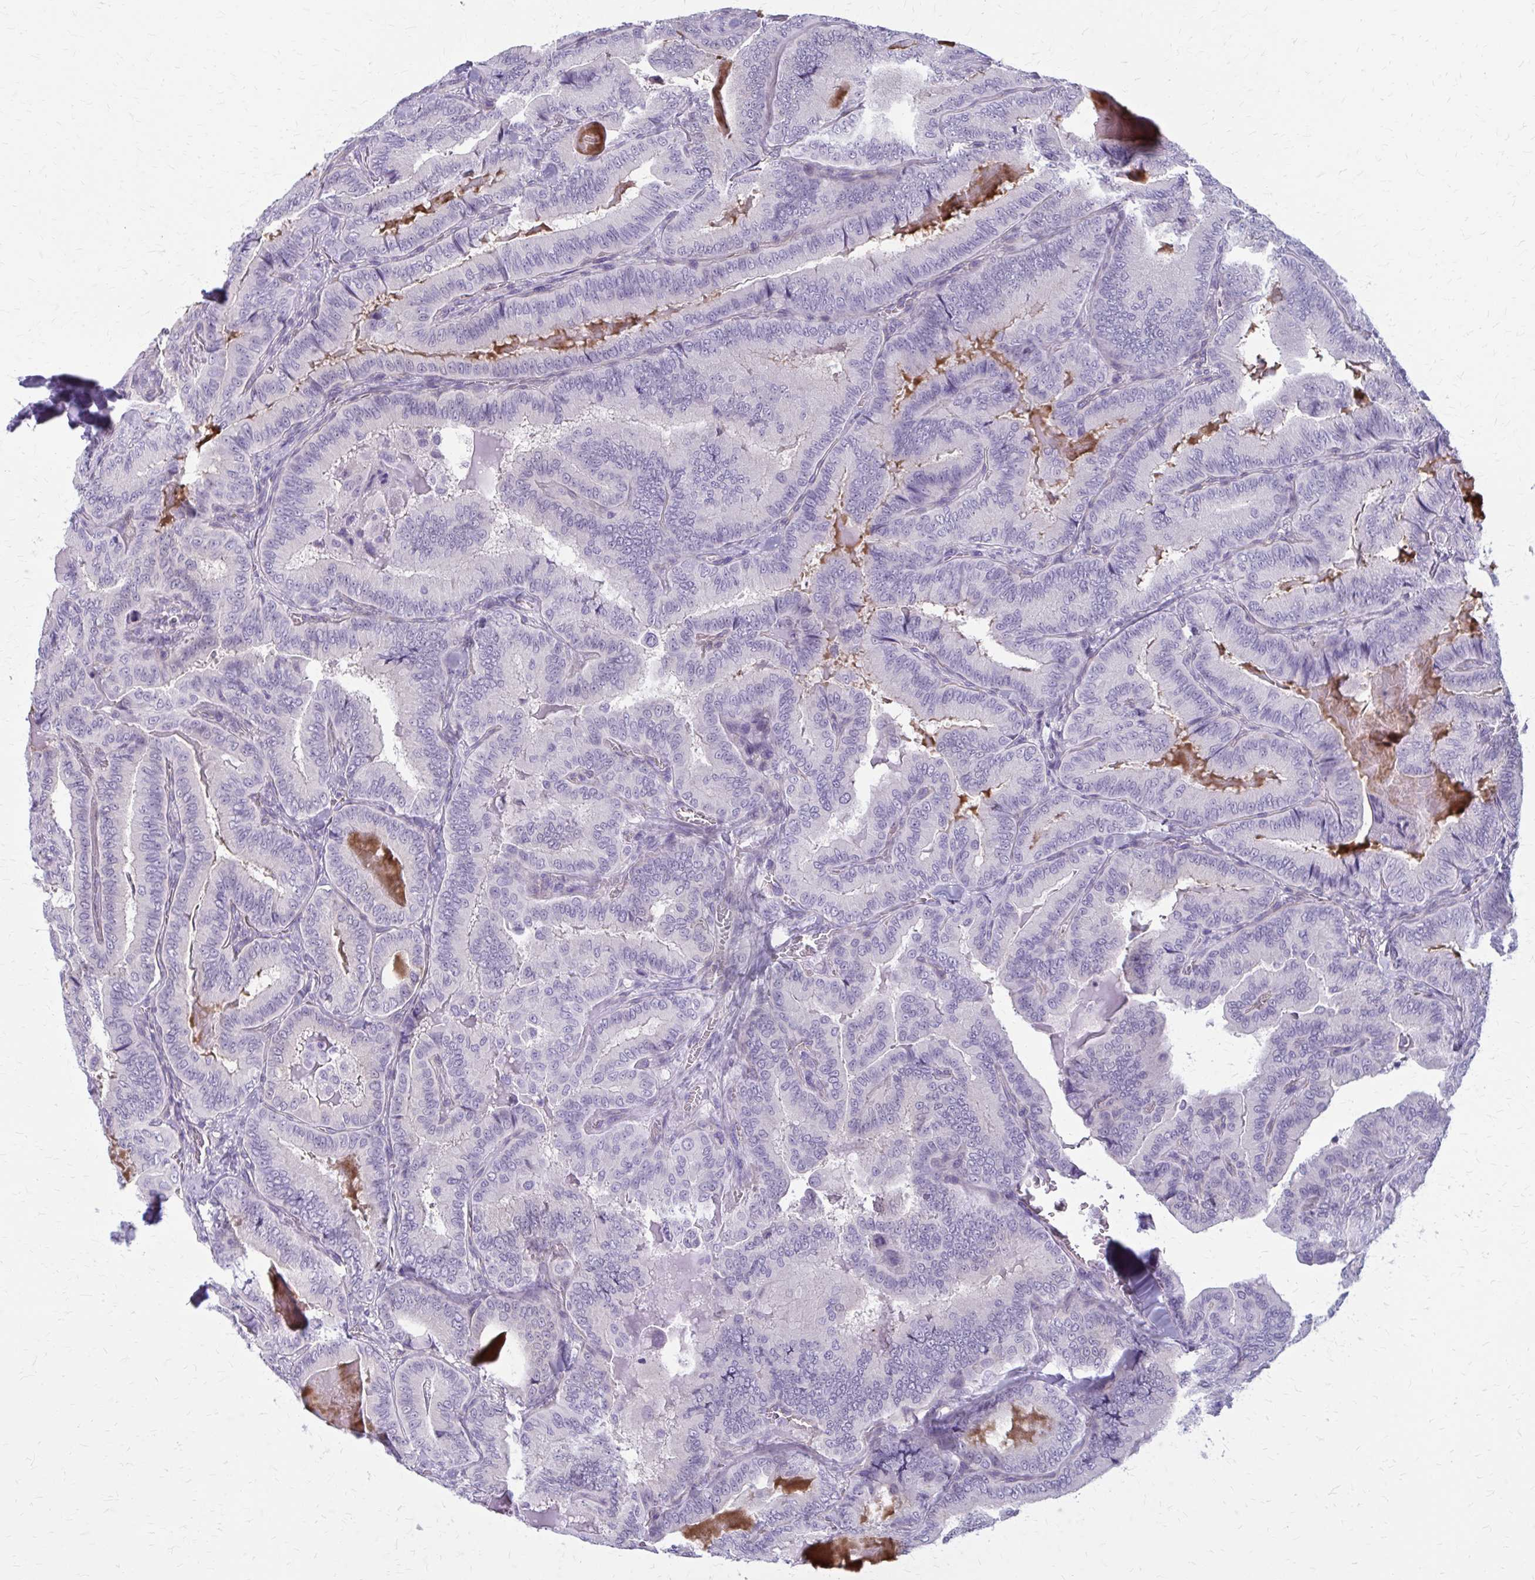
{"staining": {"intensity": "negative", "quantity": "none", "location": "none"}, "tissue": "thyroid cancer", "cell_type": "Tumor cells", "image_type": "cancer", "snomed": [{"axis": "morphology", "description": "Papillary adenocarcinoma, NOS"}, {"axis": "topography", "description": "Thyroid gland"}], "caption": "DAB (3,3'-diaminobenzidine) immunohistochemical staining of thyroid papillary adenocarcinoma demonstrates no significant expression in tumor cells.", "gene": "CASQ2", "patient": {"sex": "male", "age": 61}}